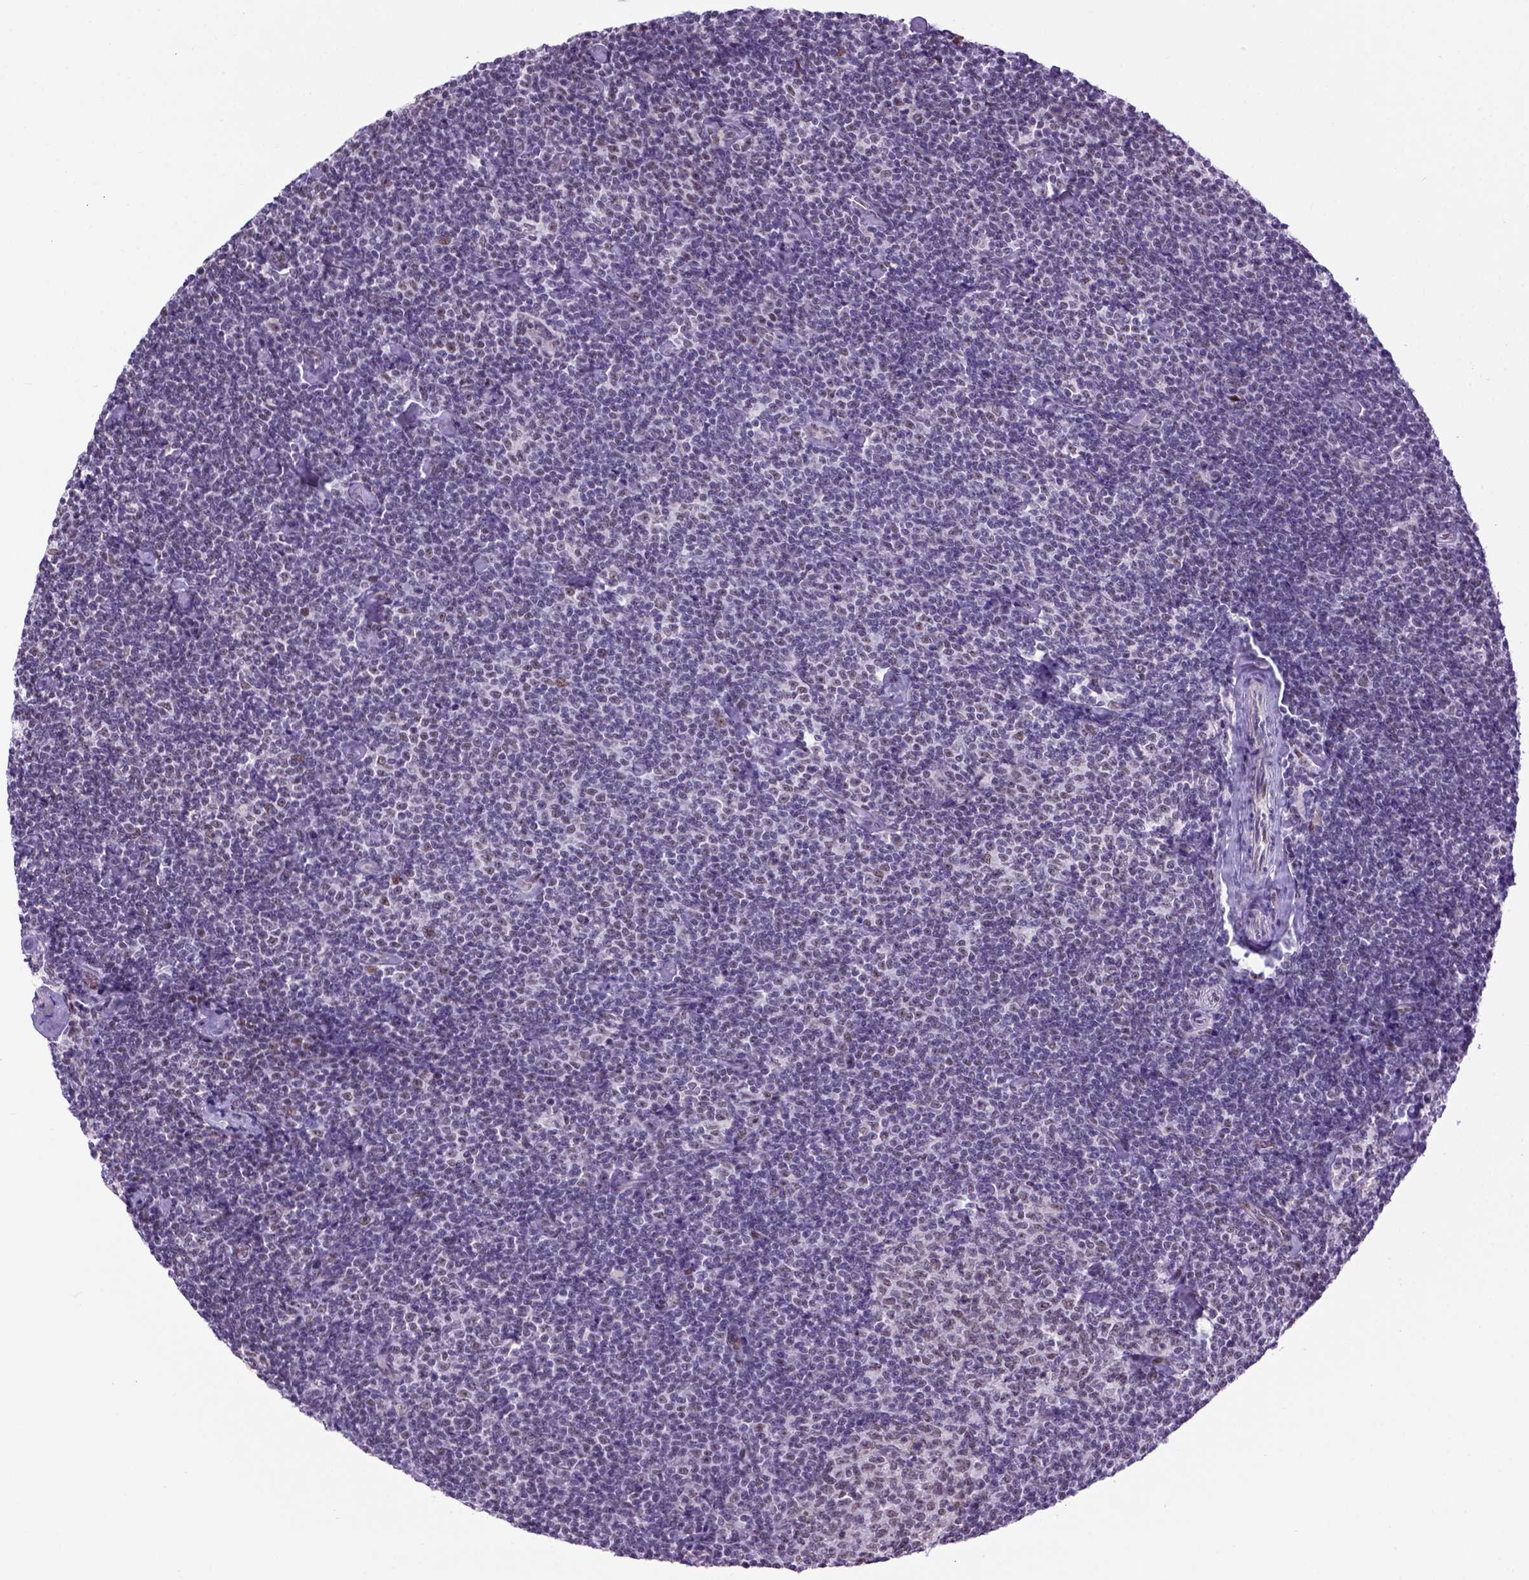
{"staining": {"intensity": "negative", "quantity": "none", "location": "none"}, "tissue": "lymphoma", "cell_type": "Tumor cells", "image_type": "cancer", "snomed": [{"axis": "morphology", "description": "Malignant lymphoma, non-Hodgkin's type, Low grade"}, {"axis": "topography", "description": "Lymph node"}], "caption": "An IHC image of lymphoma is shown. There is no staining in tumor cells of lymphoma.", "gene": "TBPL1", "patient": {"sex": "male", "age": 81}}